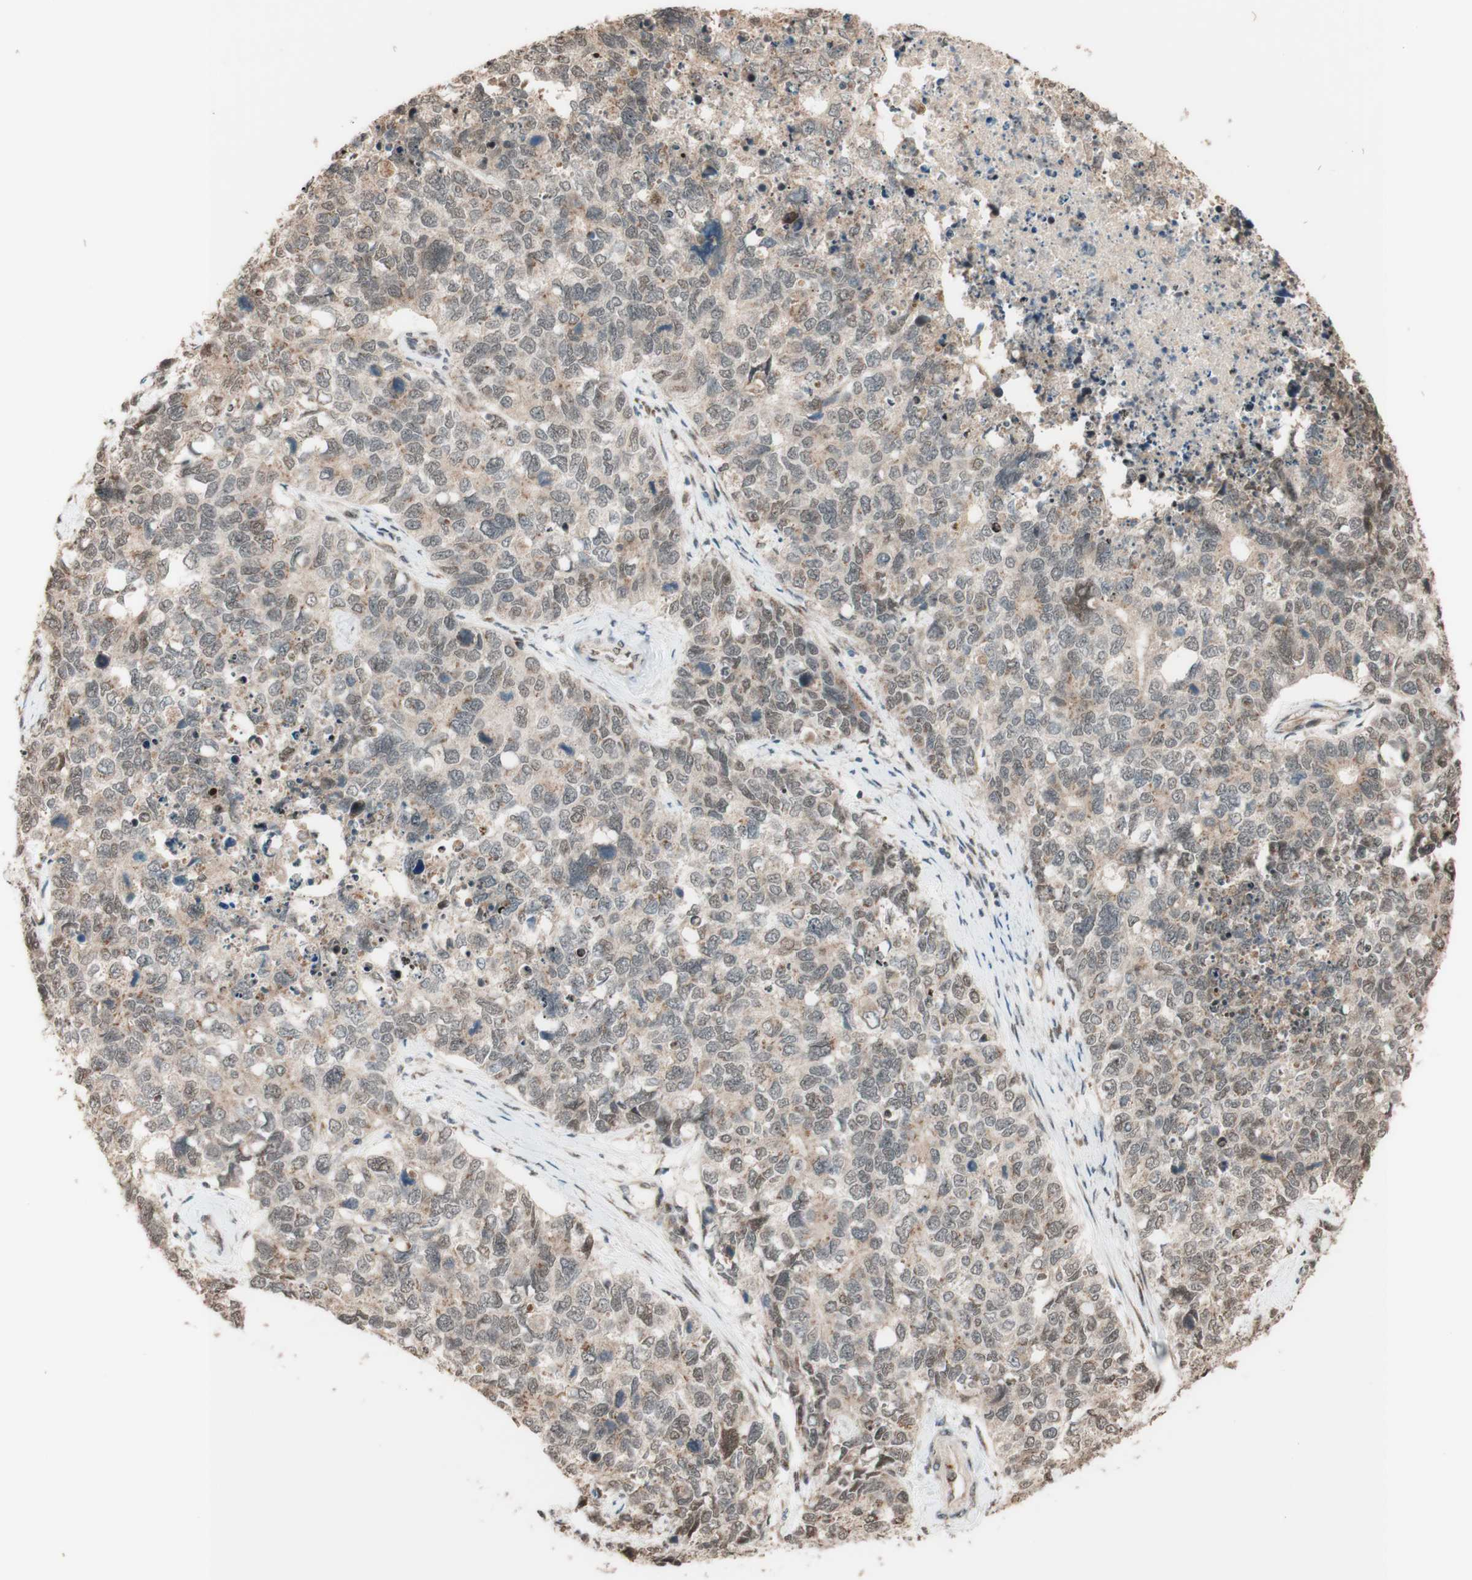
{"staining": {"intensity": "weak", "quantity": "<25%", "location": "cytoplasmic/membranous"}, "tissue": "cervical cancer", "cell_type": "Tumor cells", "image_type": "cancer", "snomed": [{"axis": "morphology", "description": "Squamous cell carcinoma, NOS"}, {"axis": "topography", "description": "Cervix"}], "caption": "A micrograph of cervical squamous cell carcinoma stained for a protein demonstrates no brown staining in tumor cells.", "gene": "CCNC", "patient": {"sex": "female", "age": 63}}